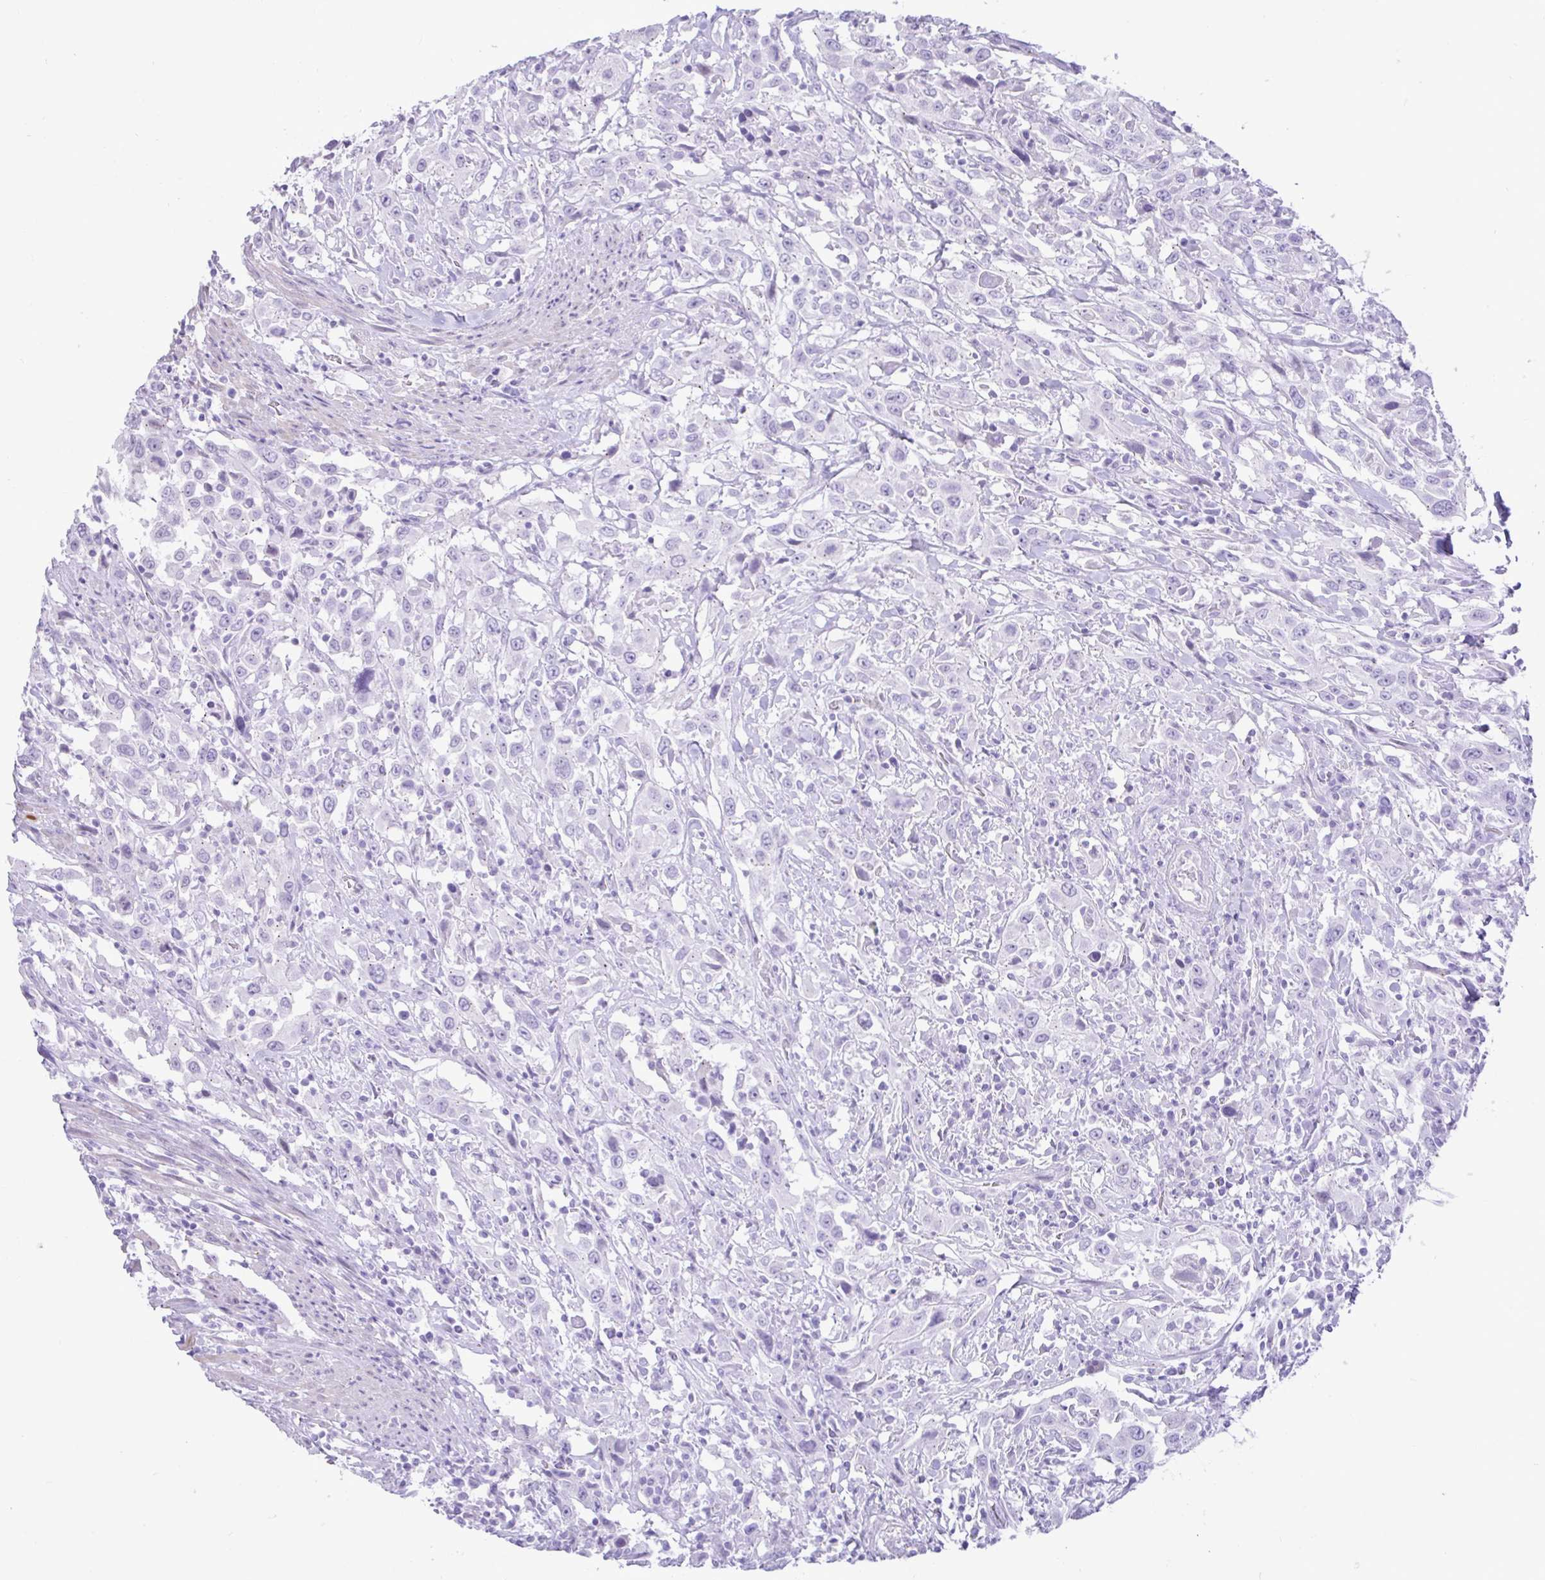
{"staining": {"intensity": "negative", "quantity": "none", "location": "none"}, "tissue": "urothelial cancer", "cell_type": "Tumor cells", "image_type": "cancer", "snomed": [{"axis": "morphology", "description": "Urothelial carcinoma, High grade"}, {"axis": "topography", "description": "Urinary bladder"}], "caption": "The micrograph shows no significant staining in tumor cells of urothelial cancer. (IHC, brightfield microscopy, high magnification).", "gene": "REEP1", "patient": {"sex": "male", "age": 61}}